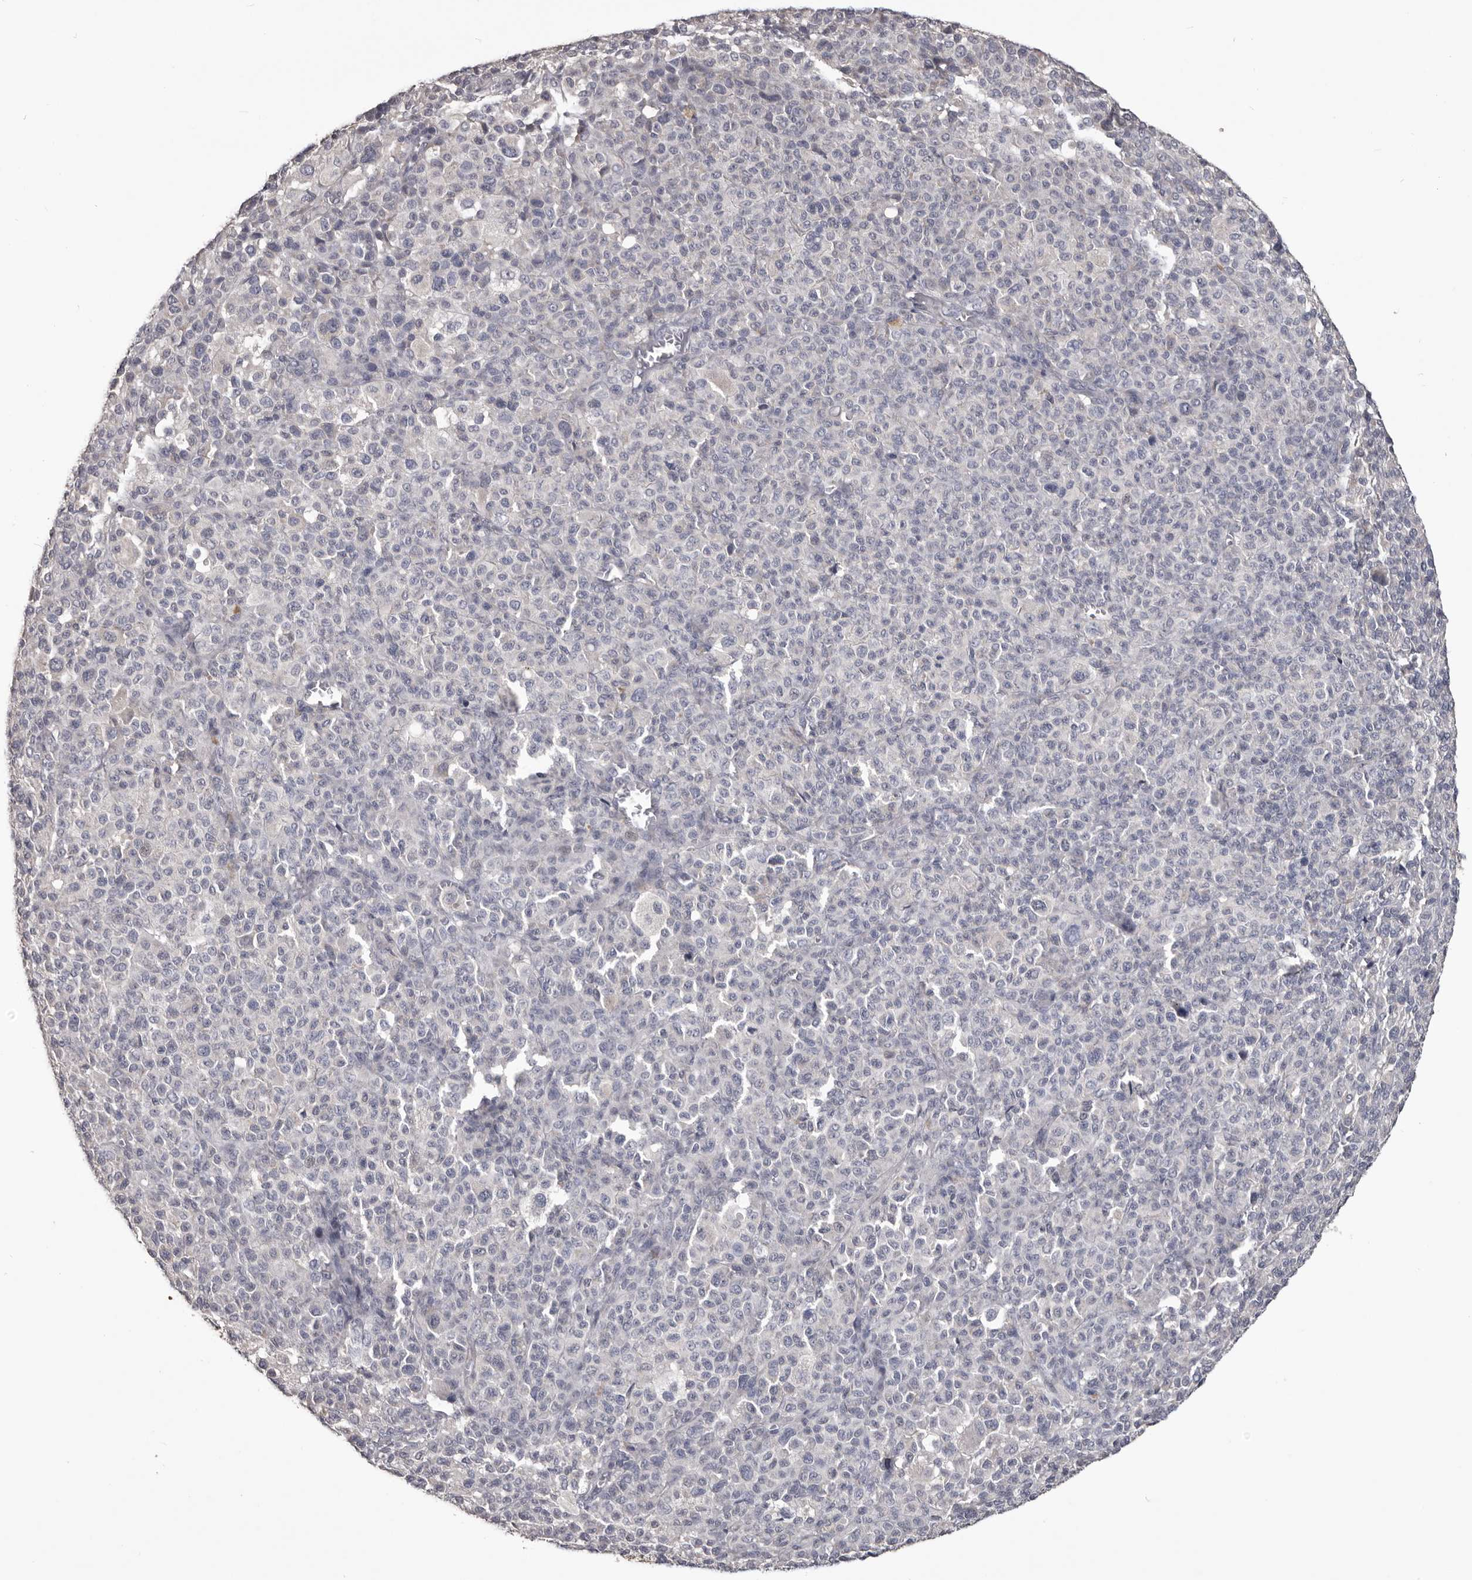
{"staining": {"intensity": "negative", "quantity": "none", "location": "none"}, "tissue": "melanoma", "cell_type": "Tumor cells", "image_type": "cancer", "snomed": [{"axis": "morphology", "description": "Malignant melanoma, Metastatic site"}, {"axis": "topography", "description": "Skin"}], "caption": "High power microscopy micrograph of an immunohistochemistry (IHC) image of melanoma, revealing no significant expression in tumor cells.", "gene": "LPAR6", "patient": {"sex": "female", "age": 74}}